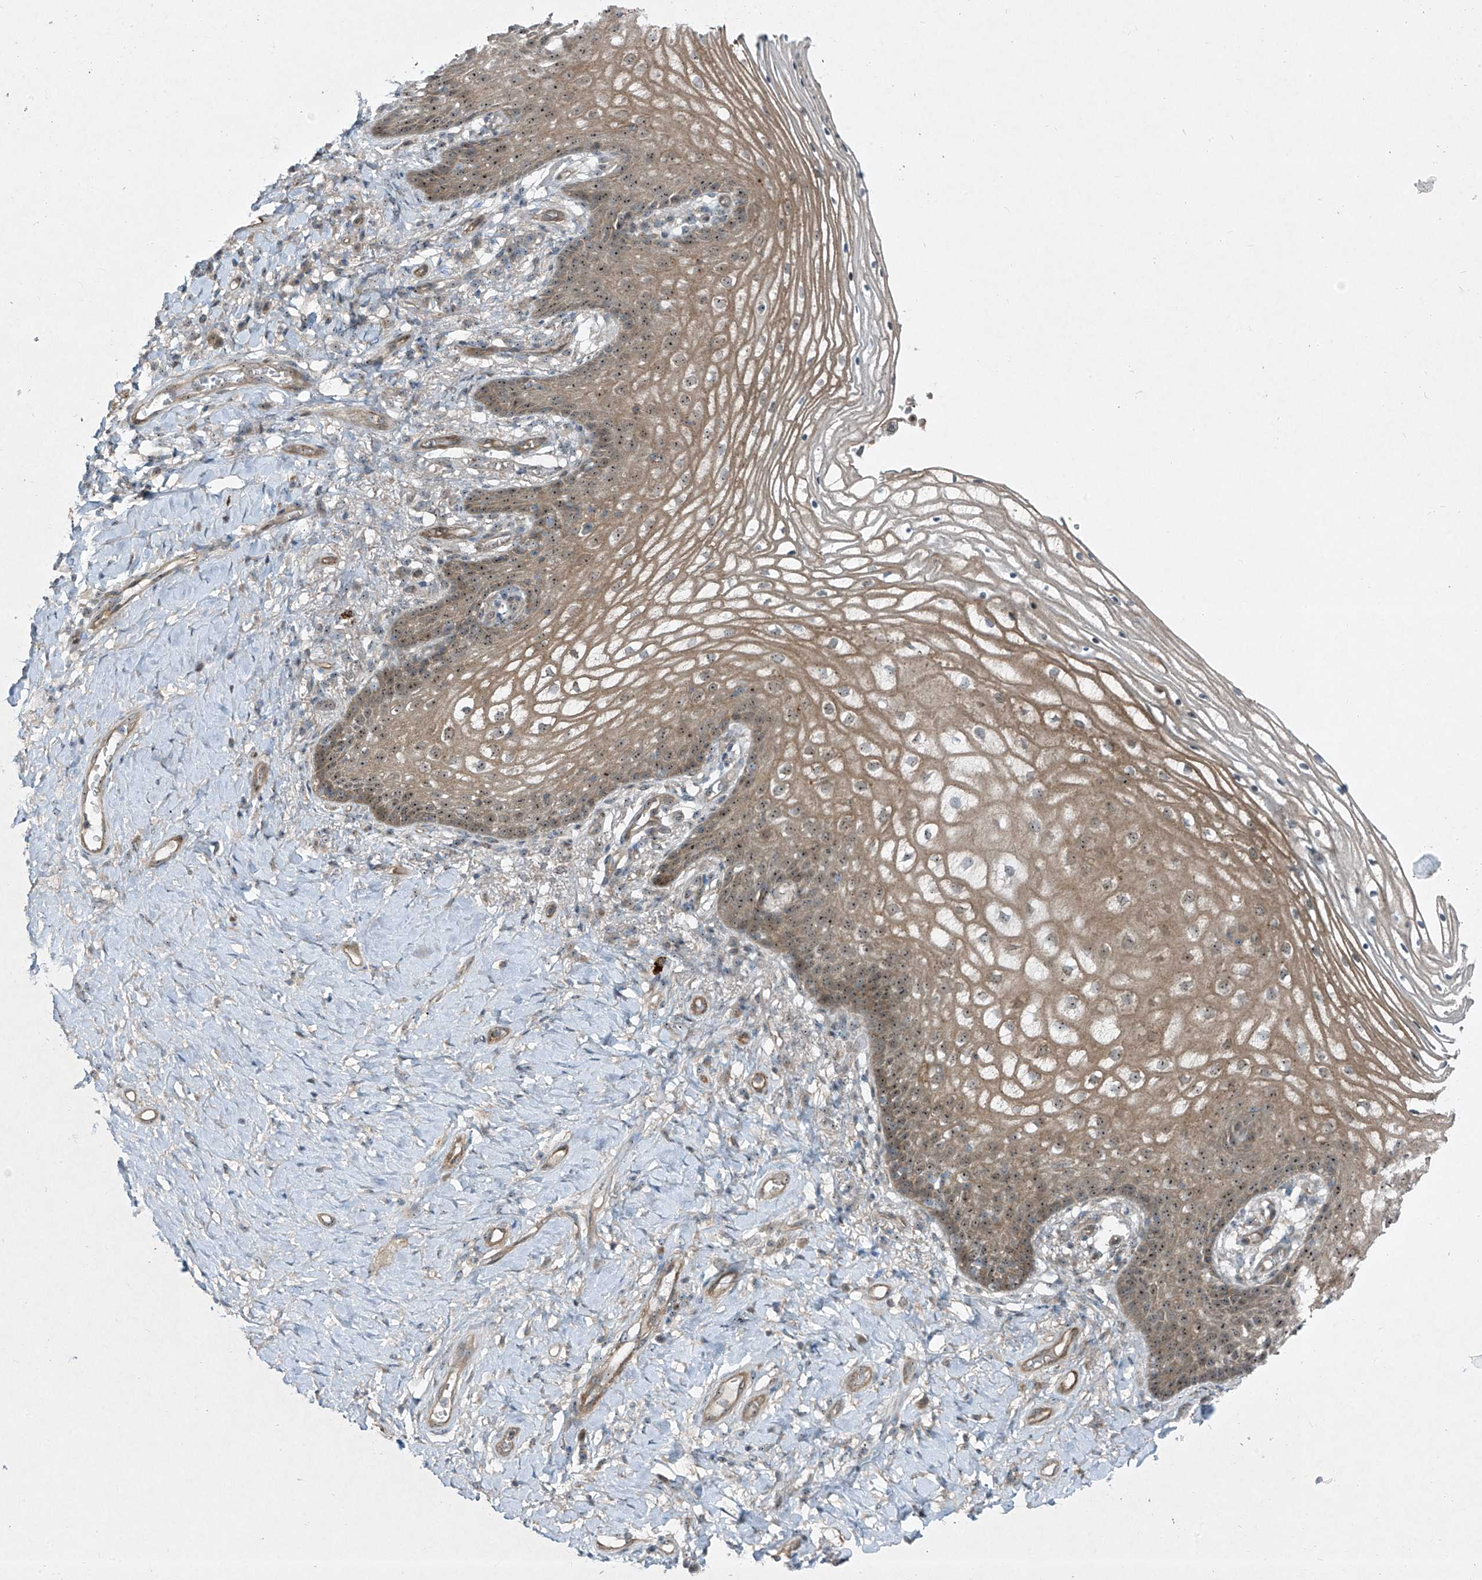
{"staining": {"intensity": "moderate", "quantity": ">75%", "location": "cytoplasmic/membranous,nuclear"}, "tissue": "vagina", "cell_type": "Squamous epithelial cells", "image_type": "normal", "snomed": [{"axis": "morphology", "description": "Normal tissue, NOS"}, {"axis": "topography", "description": "Vagina"}], "caption": "Immunohistochemical staining of unremarkable vagina exhibits >75% levels of moderate cytoplasmic/membranous,nuclear protein staining in approximately >75% of squamous epithelial cells. (DAB (3,3'-diaminobenzidine) IHC with brightfield microscopy, high magnification).", "gene": "PPCS", "patient": {"sex": "female", "age": 60}}